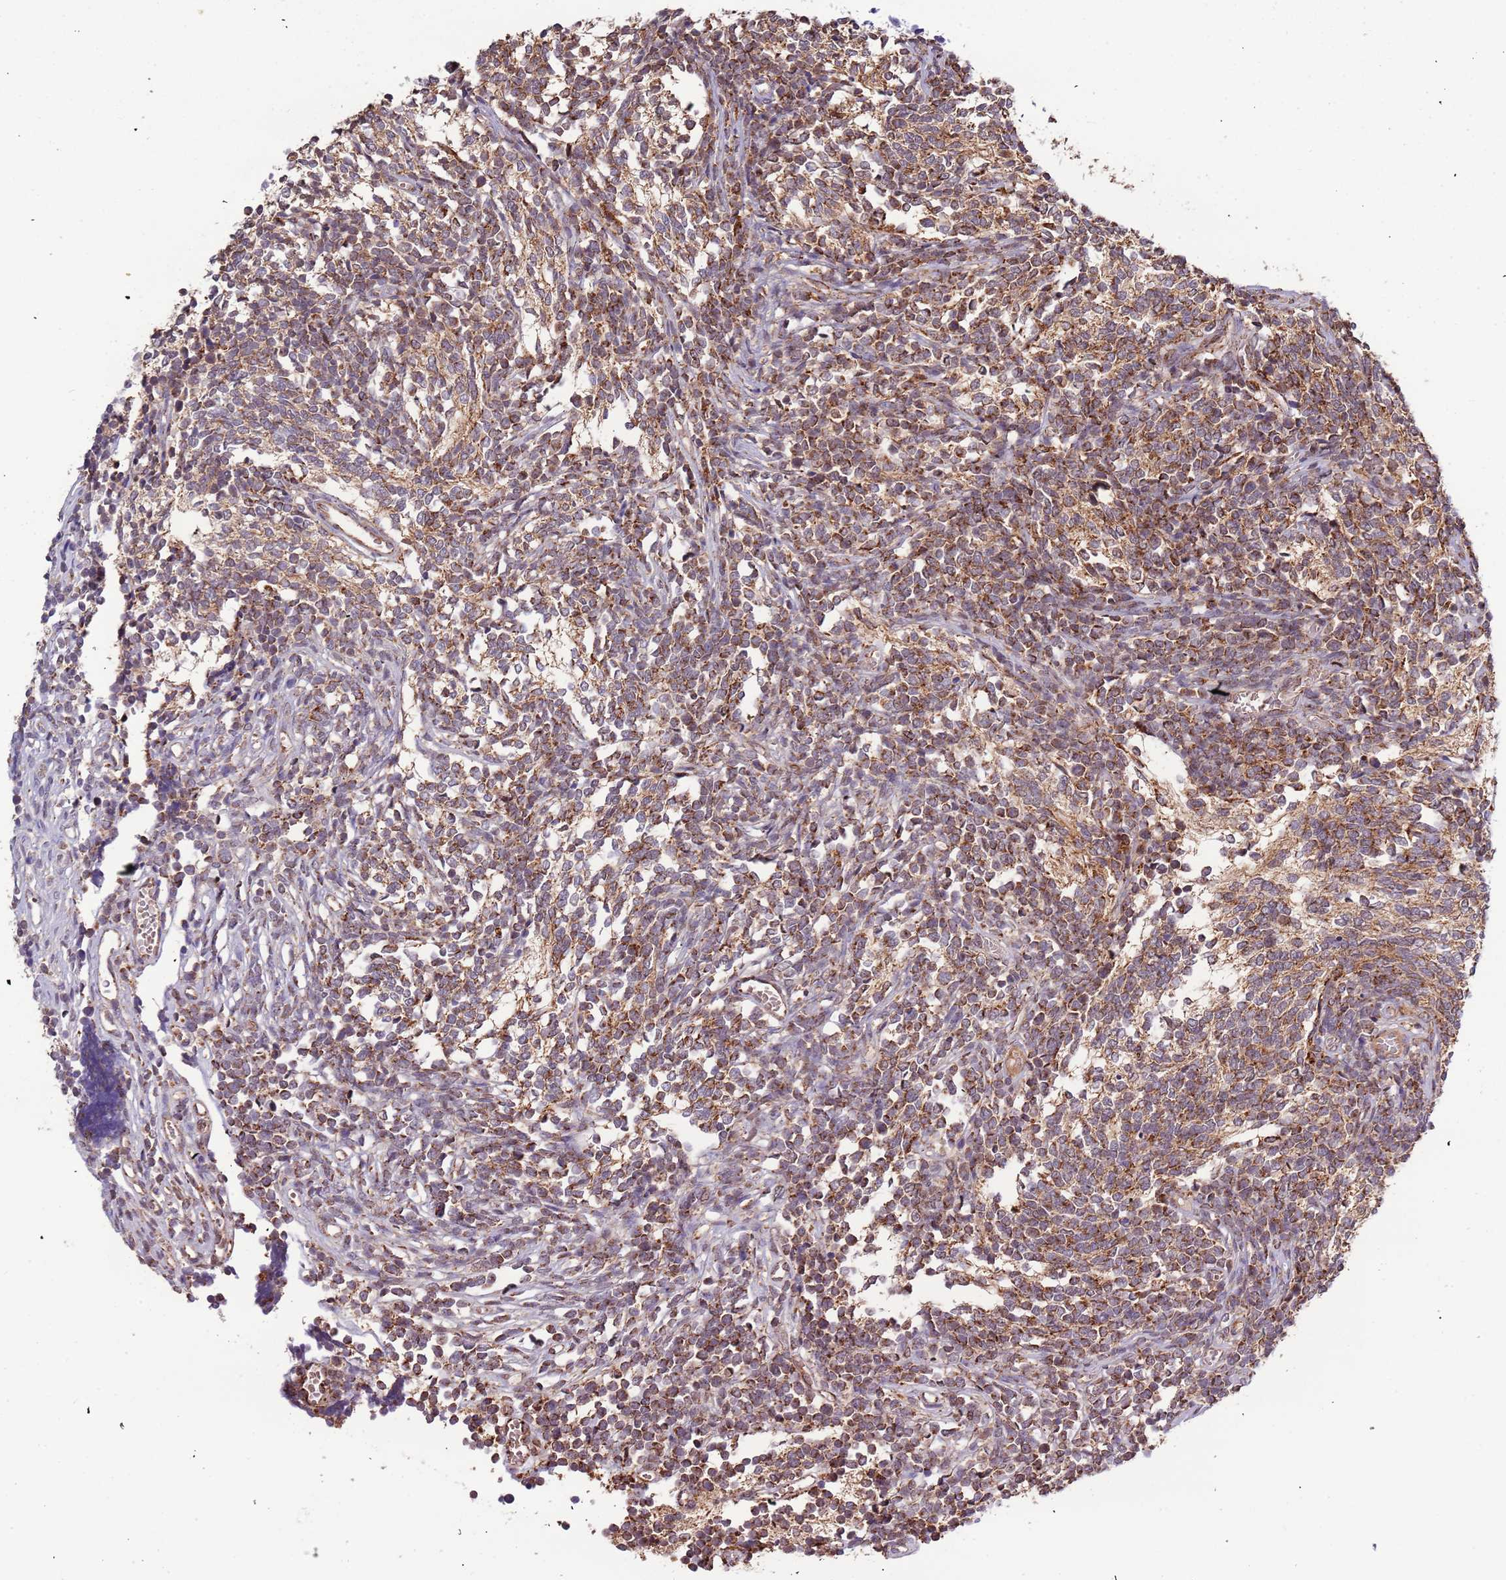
{"staining": {"intensity": "moderate", "quantity": ">75%", "location": "cytoplasmic/membranous"}, "tissue": "glioma", "cell_type": "Tumor cells", "image_type": "cancer", "snomed": [{"axis": "morphology", "description": "Glioma, malignant, Low grade"}, {"axis": "topography", "description": "Brain"}], "caption": "High-magnification brightfield microscopy of glioma stained with DAB (3,3'-diaminobenzidine) (brown) and counterstained with hematoxylin (blue). tumor cells exhibit moderate cytoplasmic/membranous positivity is present in about>75% of cells.", "gene": "IL17RD", "patient": {"sex": "female", "age": 1}}